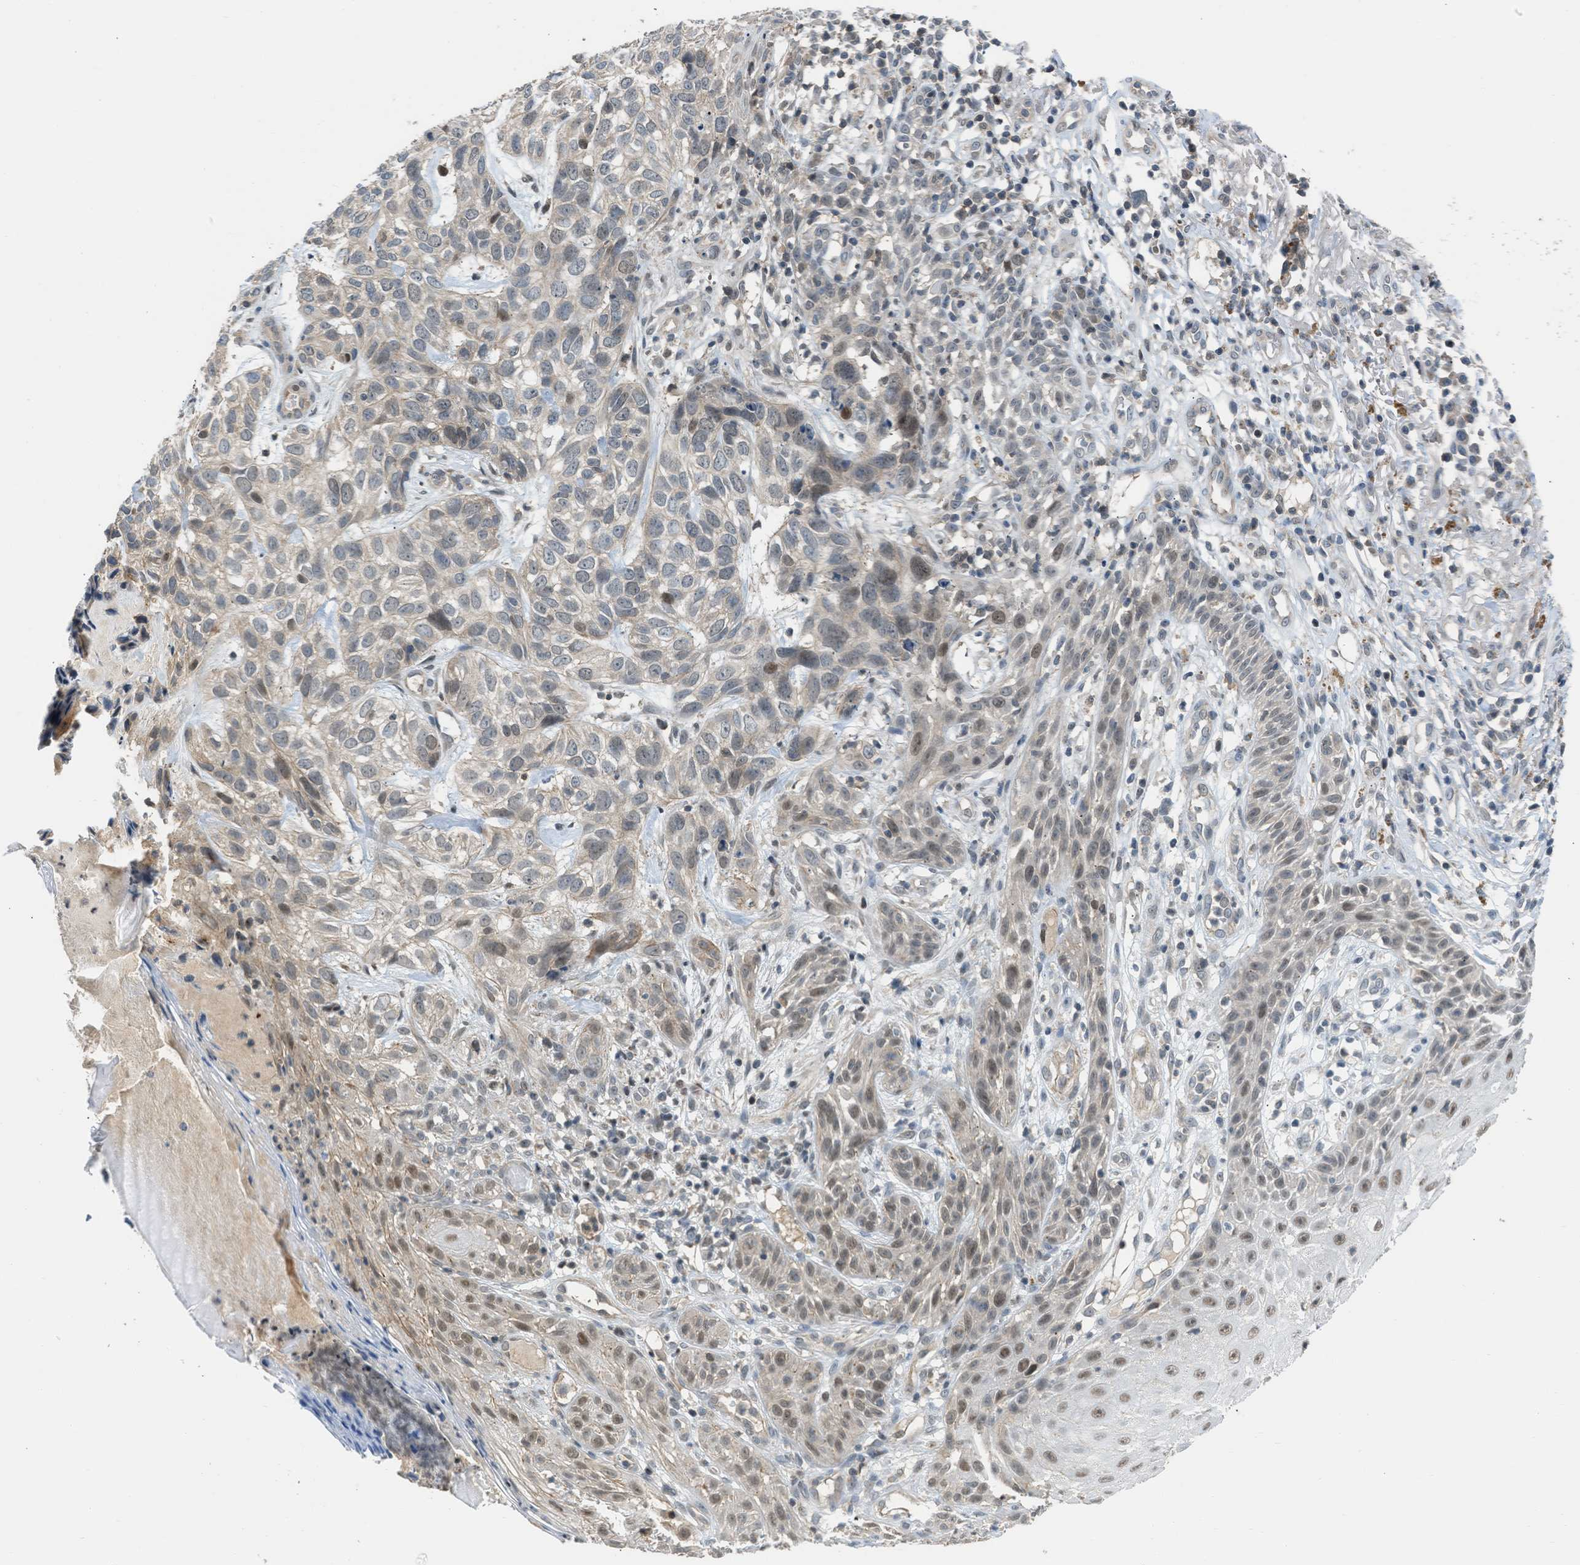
{"staining": {"intensity": "weak", "quantity": "25%-75%", "location": "nuclear"}, "tissue": "skin cancer", "cell_type": "Tumor cells", "image_type": "cancer", "snomed": [{"axis": "morphology", "description": "Normal tissue, NOS"}, {"axis": "morphology", "description": "Basal cell carcinoma"}, {"axis": "topography", "description": "Skin"}], "caption": "Skin basal cell carcinoma tissue exhibits weak nuclear staining in about 25%-75% of tumor cells, visualized by immunohistochemistry. Using DAB (brown) and hematoxylin (blue) stains, captured at high magnification using brightfield microscopy.", "gene": "TTBK2", "patient": {"sex": "male", "age": 79}}